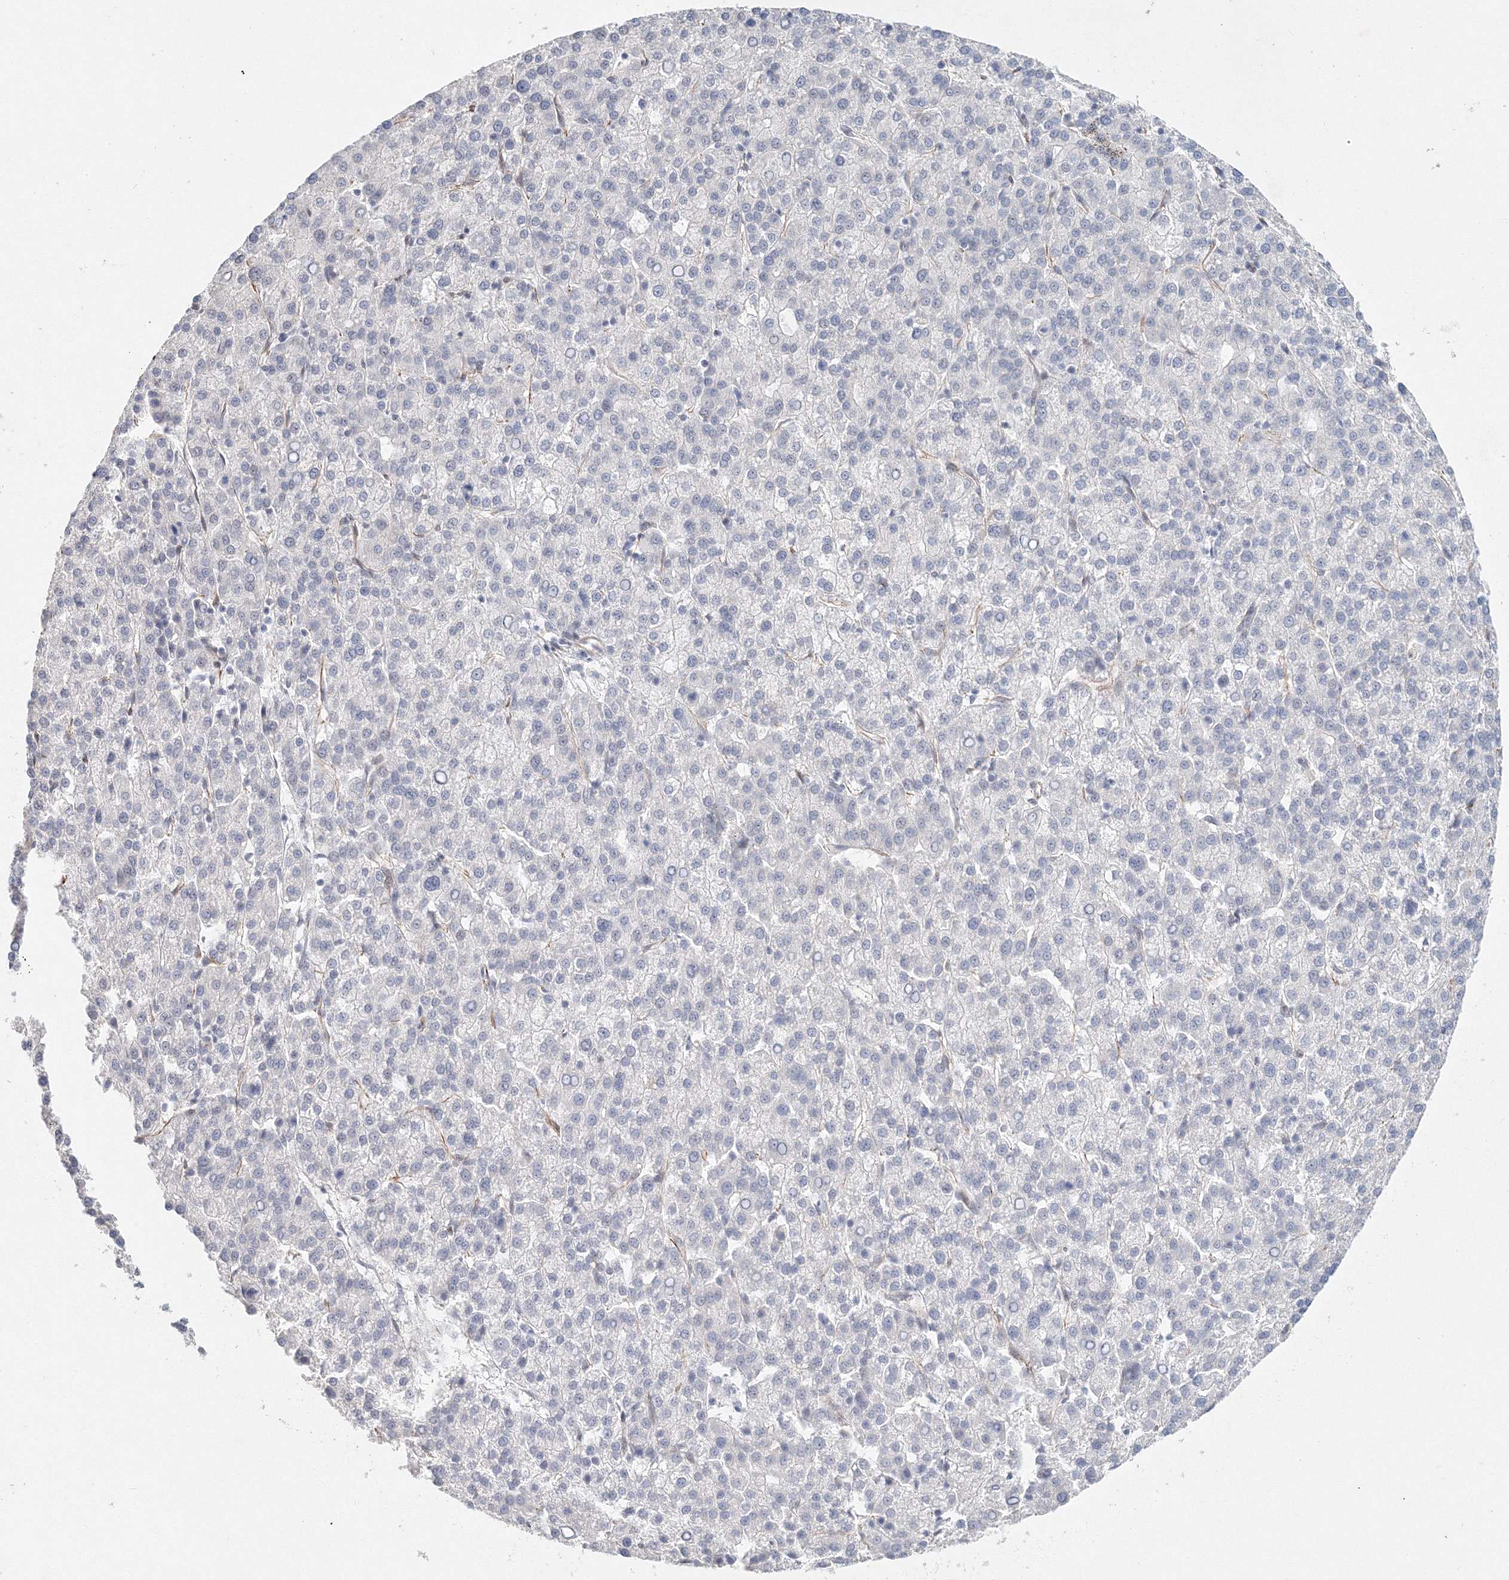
{"staining": {"intensity": "negative", "quantity": "none", "location": "none"}, "tissue": "liver cancer", "cell_type": "Tumor cells", "image_type": "cancer", "snomed": [{"axis": "morphology", "description": "Carcinoma, Hepatocellular, NOS"}, {"axis": "topography", "description": "Liver"}], "caption": "Immunohistochemical staining of liver cancer displays no significant positivity in tumor cells. (DAB (3,3'-diaminobenzidine) immunohistochemistry visualized using brightfield microscopy, high magnification).", "gene": "SIRT7", "patient": {"sex": "female", "age": 58}}